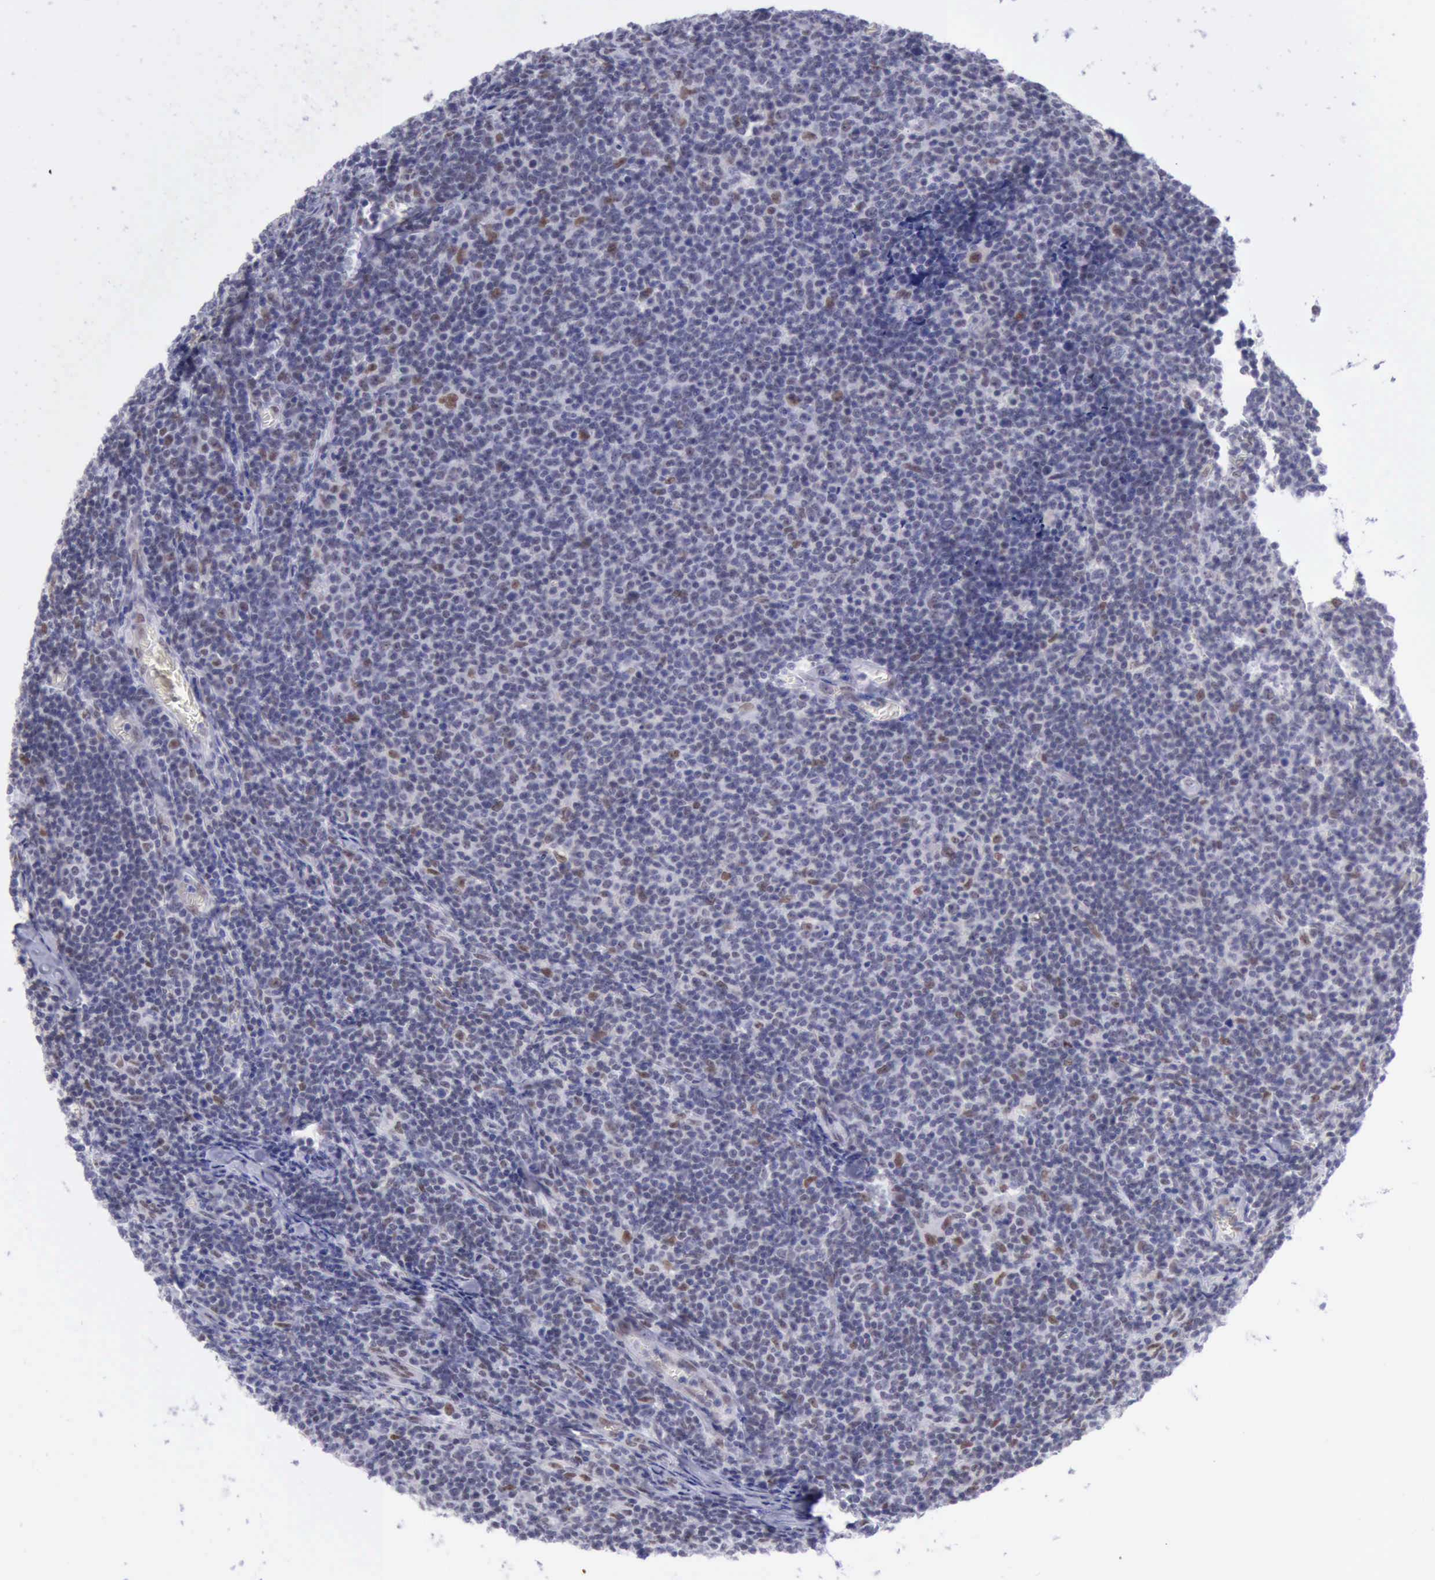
{"staining": {"intensity": "negative", "quantity": "none", "location": "none"}, "tissue": "lymphoma", "cell_type": "Tumor cells", "image_type": "cancer", "snomed": [{"axis": "morphology", "description": "Malignant lymphoma, non-Hodgkin's type, Low grade"}, {"axis": "topography", "description": "Lymph node"}], "caption": "The histopathology image displays no significant expression in tumor cells of malignant lymphoma, non-Hodgkin's type (low-grade). The staining was performed using DAB to visualize the protein expression in brown, while the nuclei were stained in blue with hematoxylin (Magnification: 20x).", "gene": "ERCC4", "patient": {"sex": "male", "age": 74}}